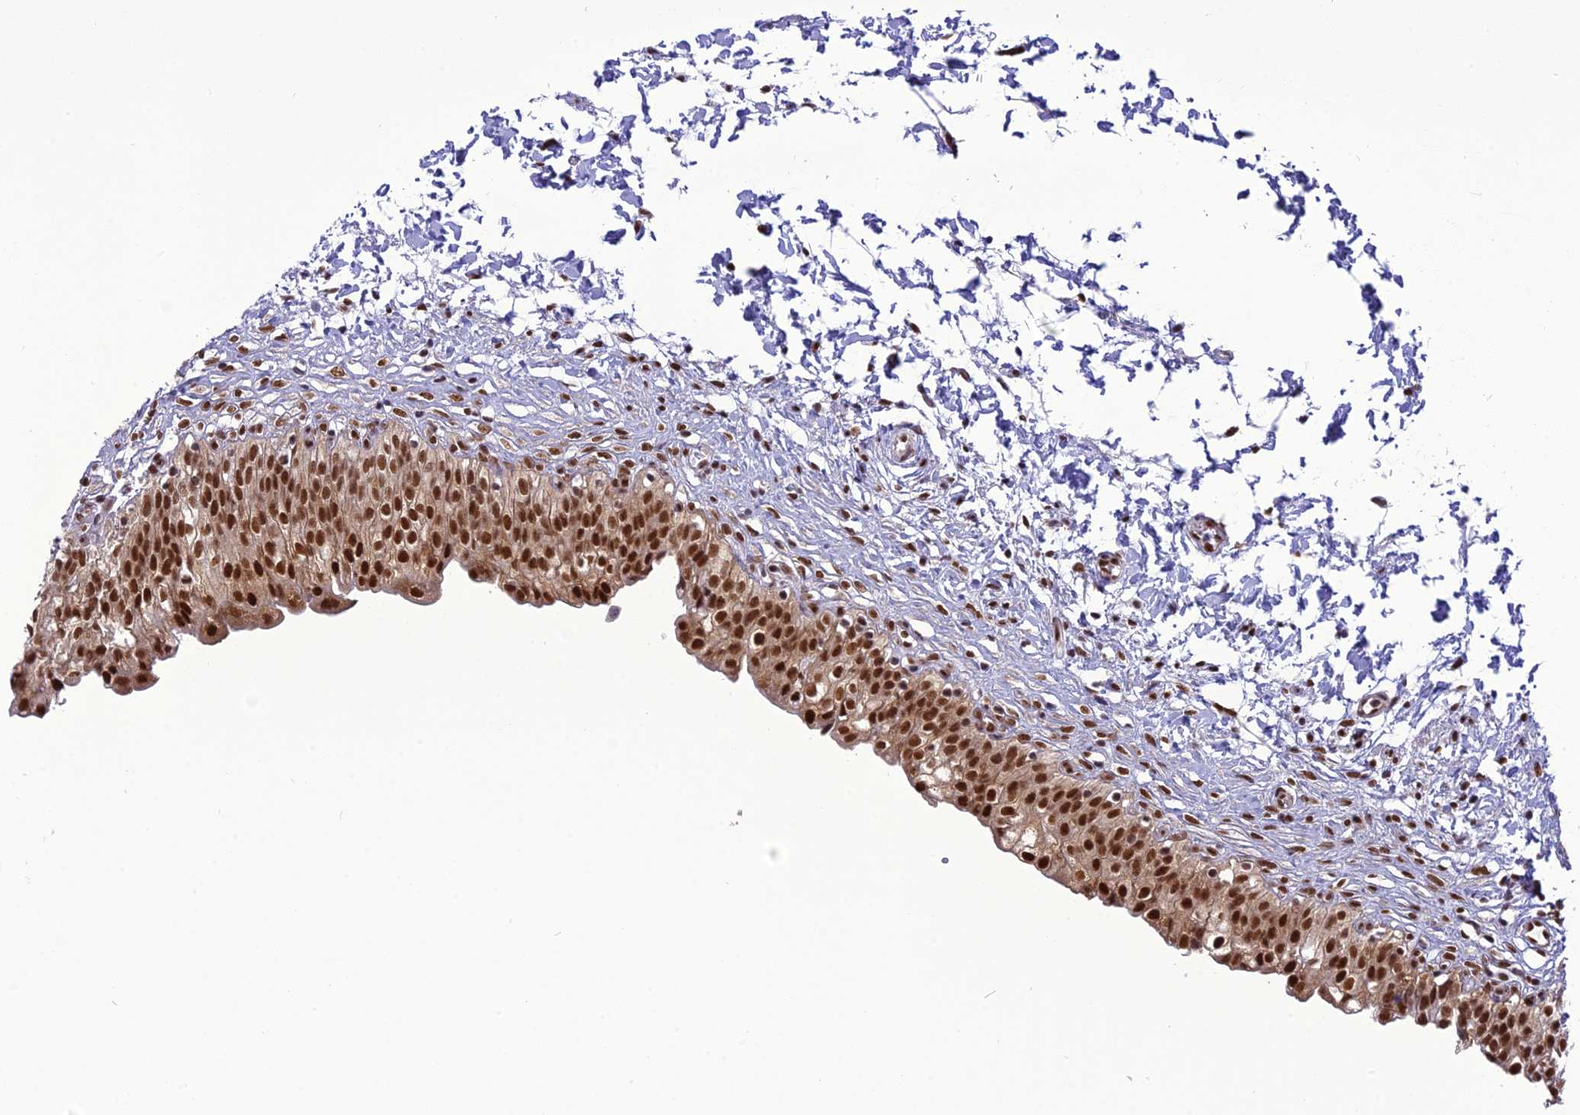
{"staining": {"intensity": "strong", "quantity": ">75%", "location": "nuclear"}, "tissue": "urinary bladder", "cell_type": "Urothelial cells", "image_type": "normal", "snomed": [{"axis": "morphology", "description": "Normal tissue, NOS"}, {"axis": "topography", "description": "Urinary bladder"}], "caption": "About >75% of urothelial cells in benign urinary bladder demonstrate strong nuclear protein expression as visualized by brown immunohistochemical staining.", "gene": "DDX1", "patient": {"sex": "male", "age": 55}}